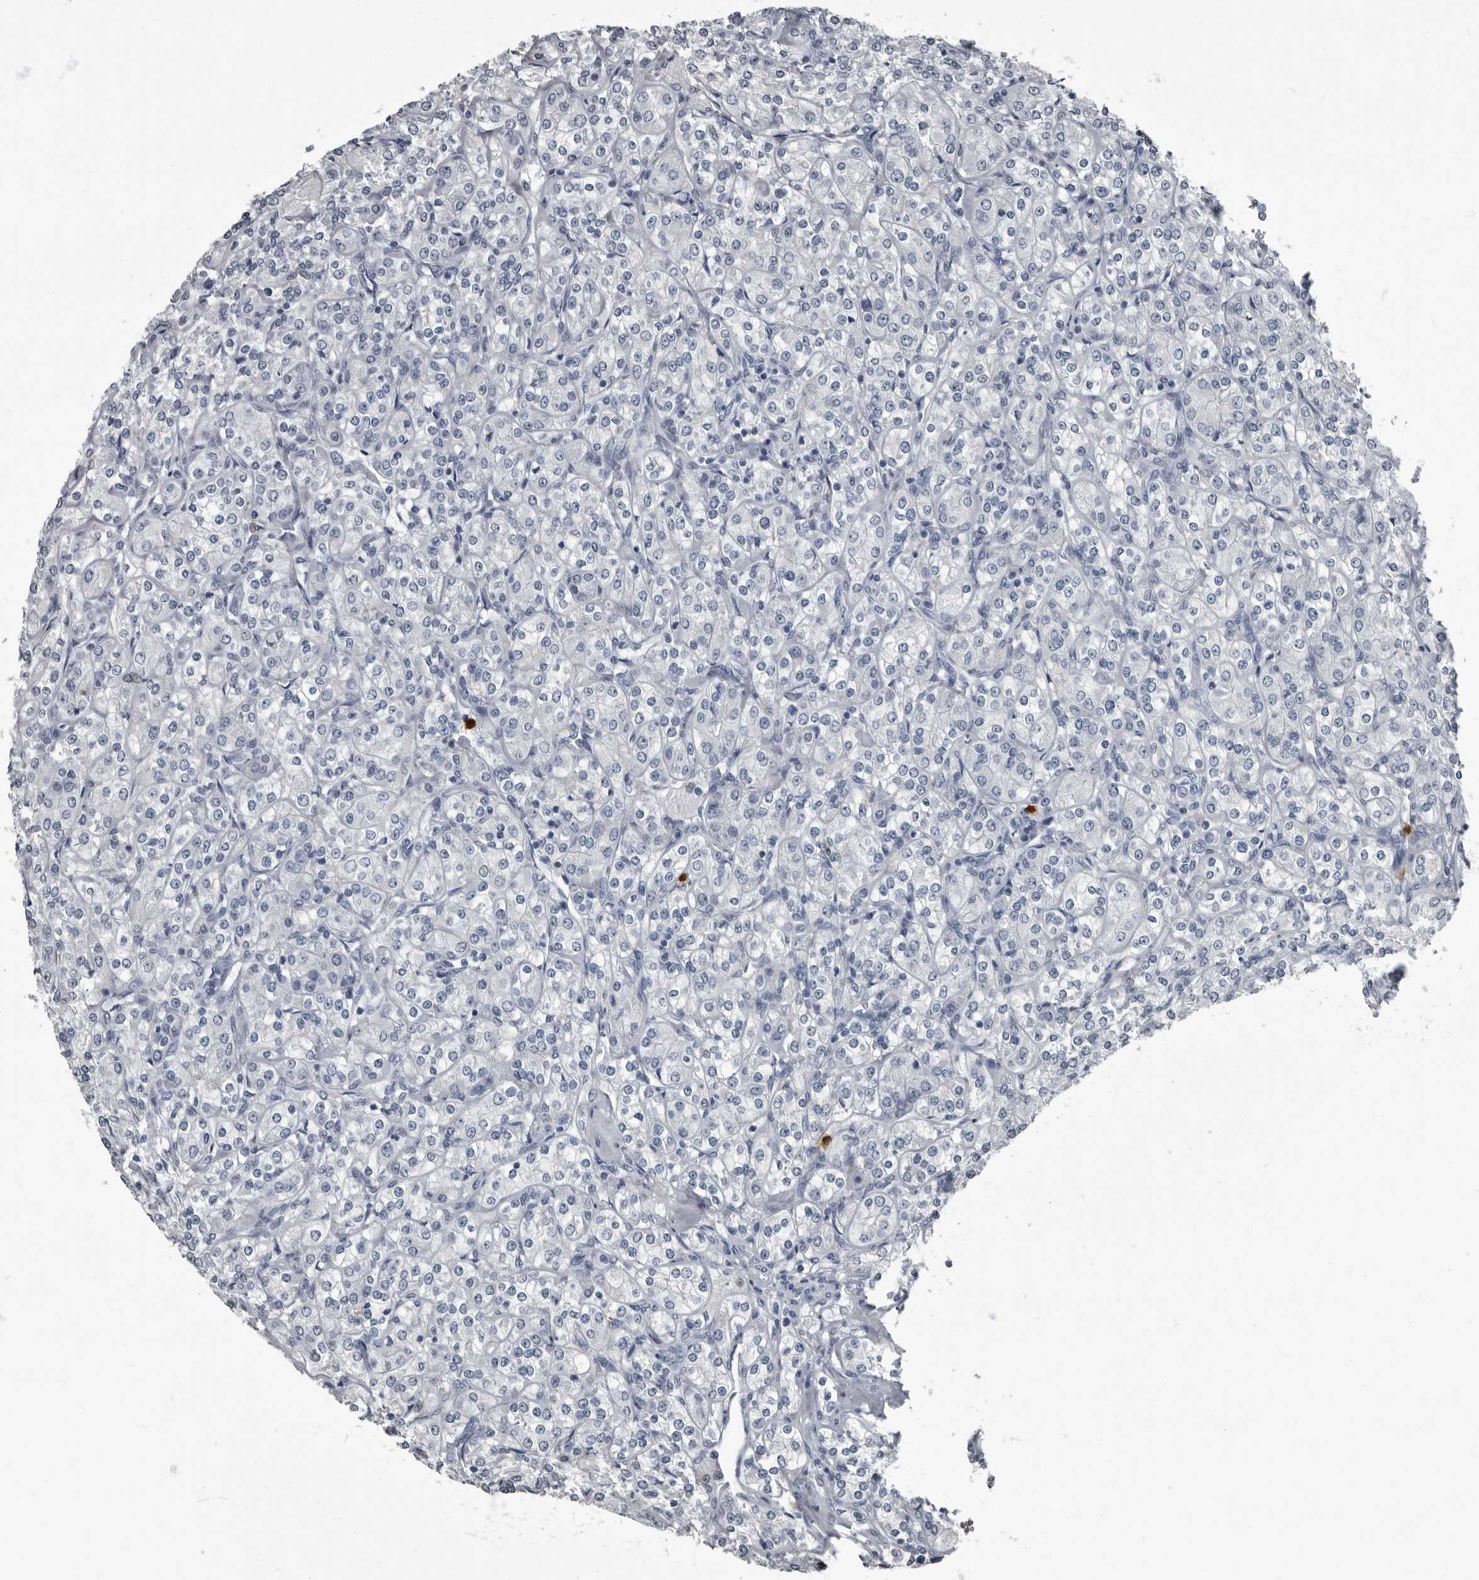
{"staining": {"intensity": "negative", "quantity": "none", "location": "none"}, "tissue": "renal cancer", "cell_type": "Tumor cells", "image_type": "cancer", "snomed": [{"axis": "morphology", "description": "Adenocarcinoma, NOS"}, {"axis": "topography", "description": "Kidney"}], "caption": "This is an IHC image of adenocarcinoma (renal). There is no expression in tumor cells.", "gene": "TPD52L1", "patient": {"sex": "male", "age": 77}}